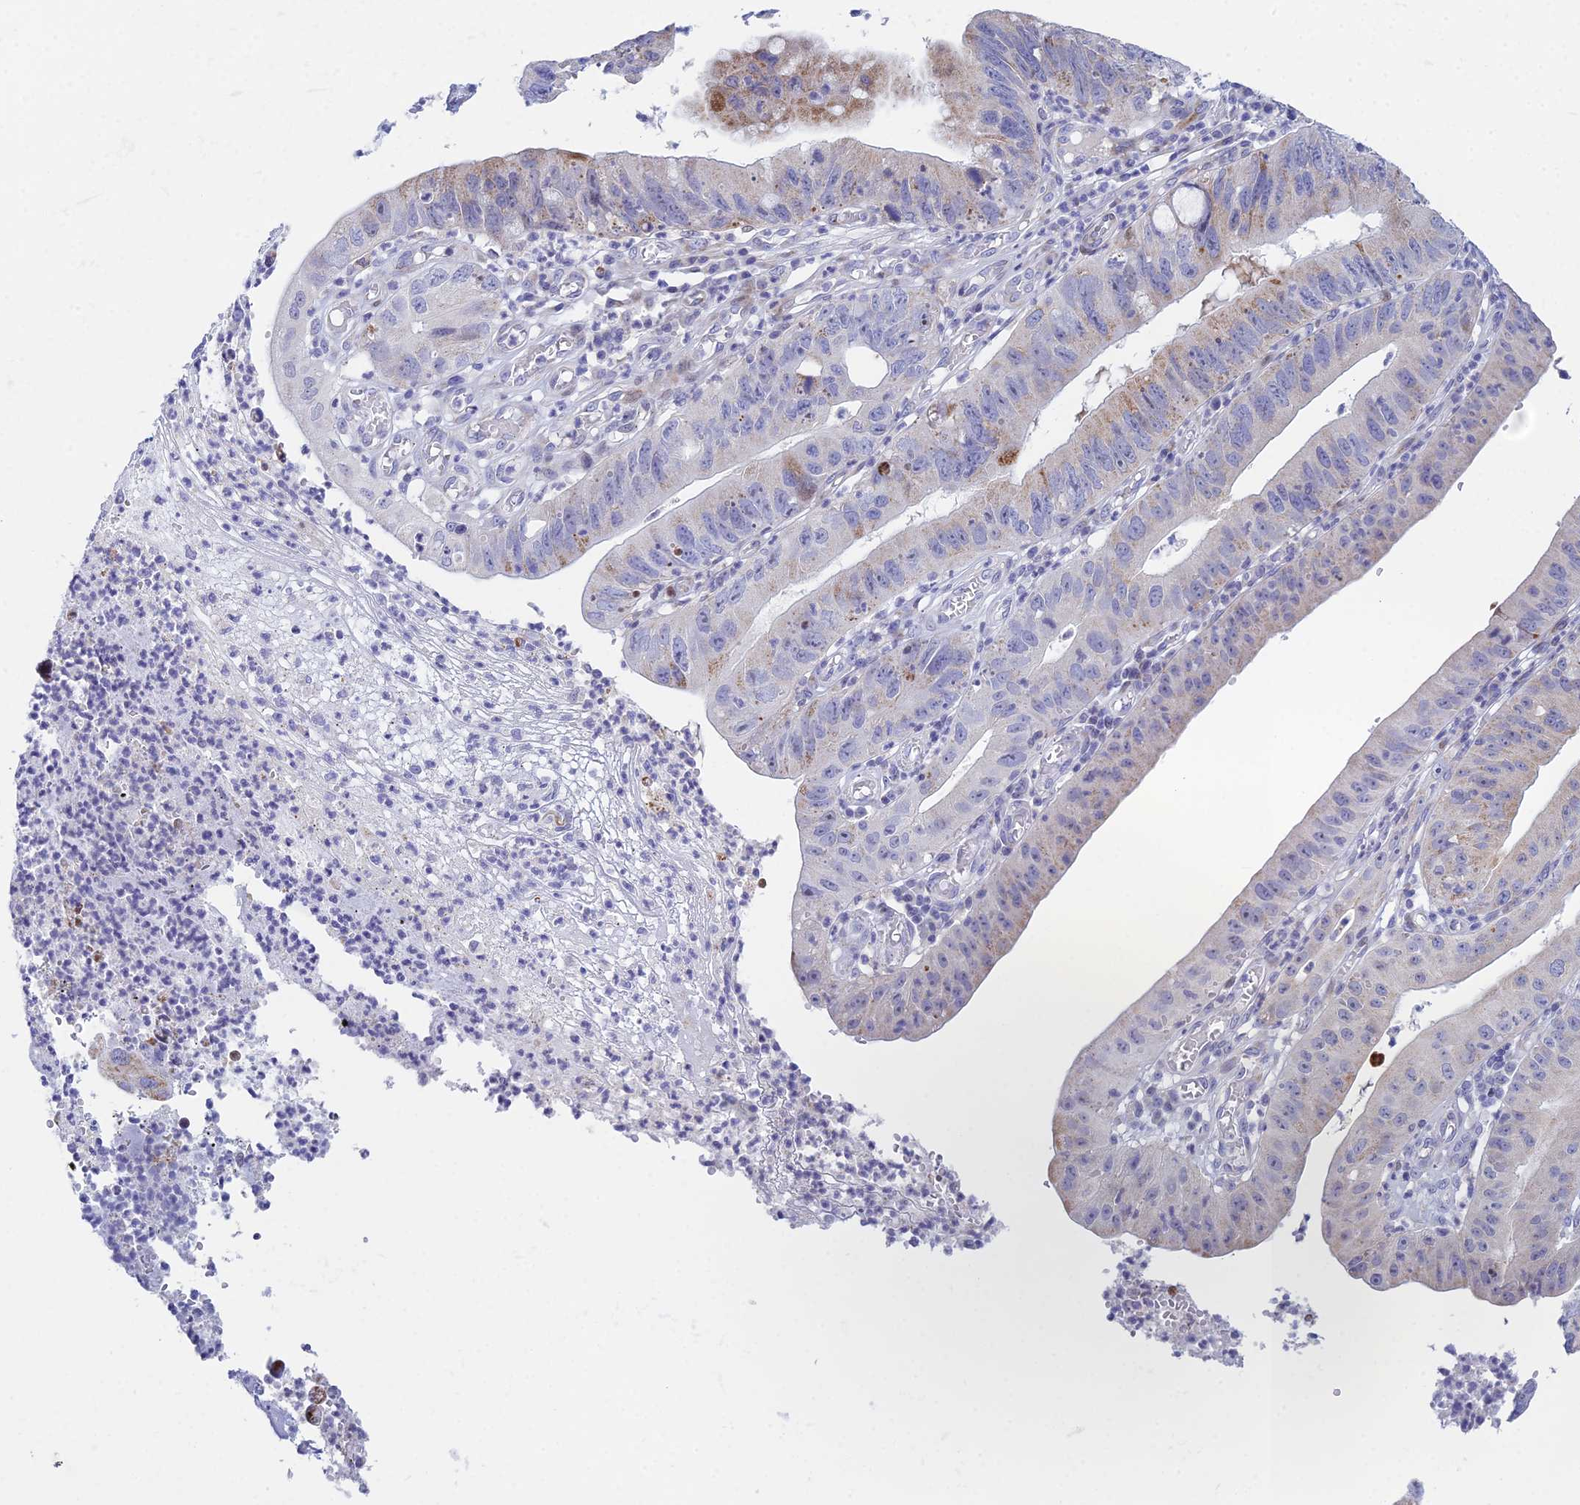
{"staining": {"intensity": "weak", "quantity": "25%-75%", "location": "cytoplasmic/membranous"}, "tissue": "stomach cancer", "cell_type": "Tumor cells", "image_type": "cancer", "snomed": [{"axis": "morphology", "description": "Adenocarcinoma, NOS"}, {"axis": "topography", "description": "Stomach"}], "caption": "Immunohistochemical staining of human stomach cancer reveals weak cytoplasmic/membranous protein staining in approximately 25%-75% of tumor cells. (brown staining indicates protein expression, while blue staining denotes nuclei).", "gene": "PRR13", "patient": {"sex": "male", "age": 59}}